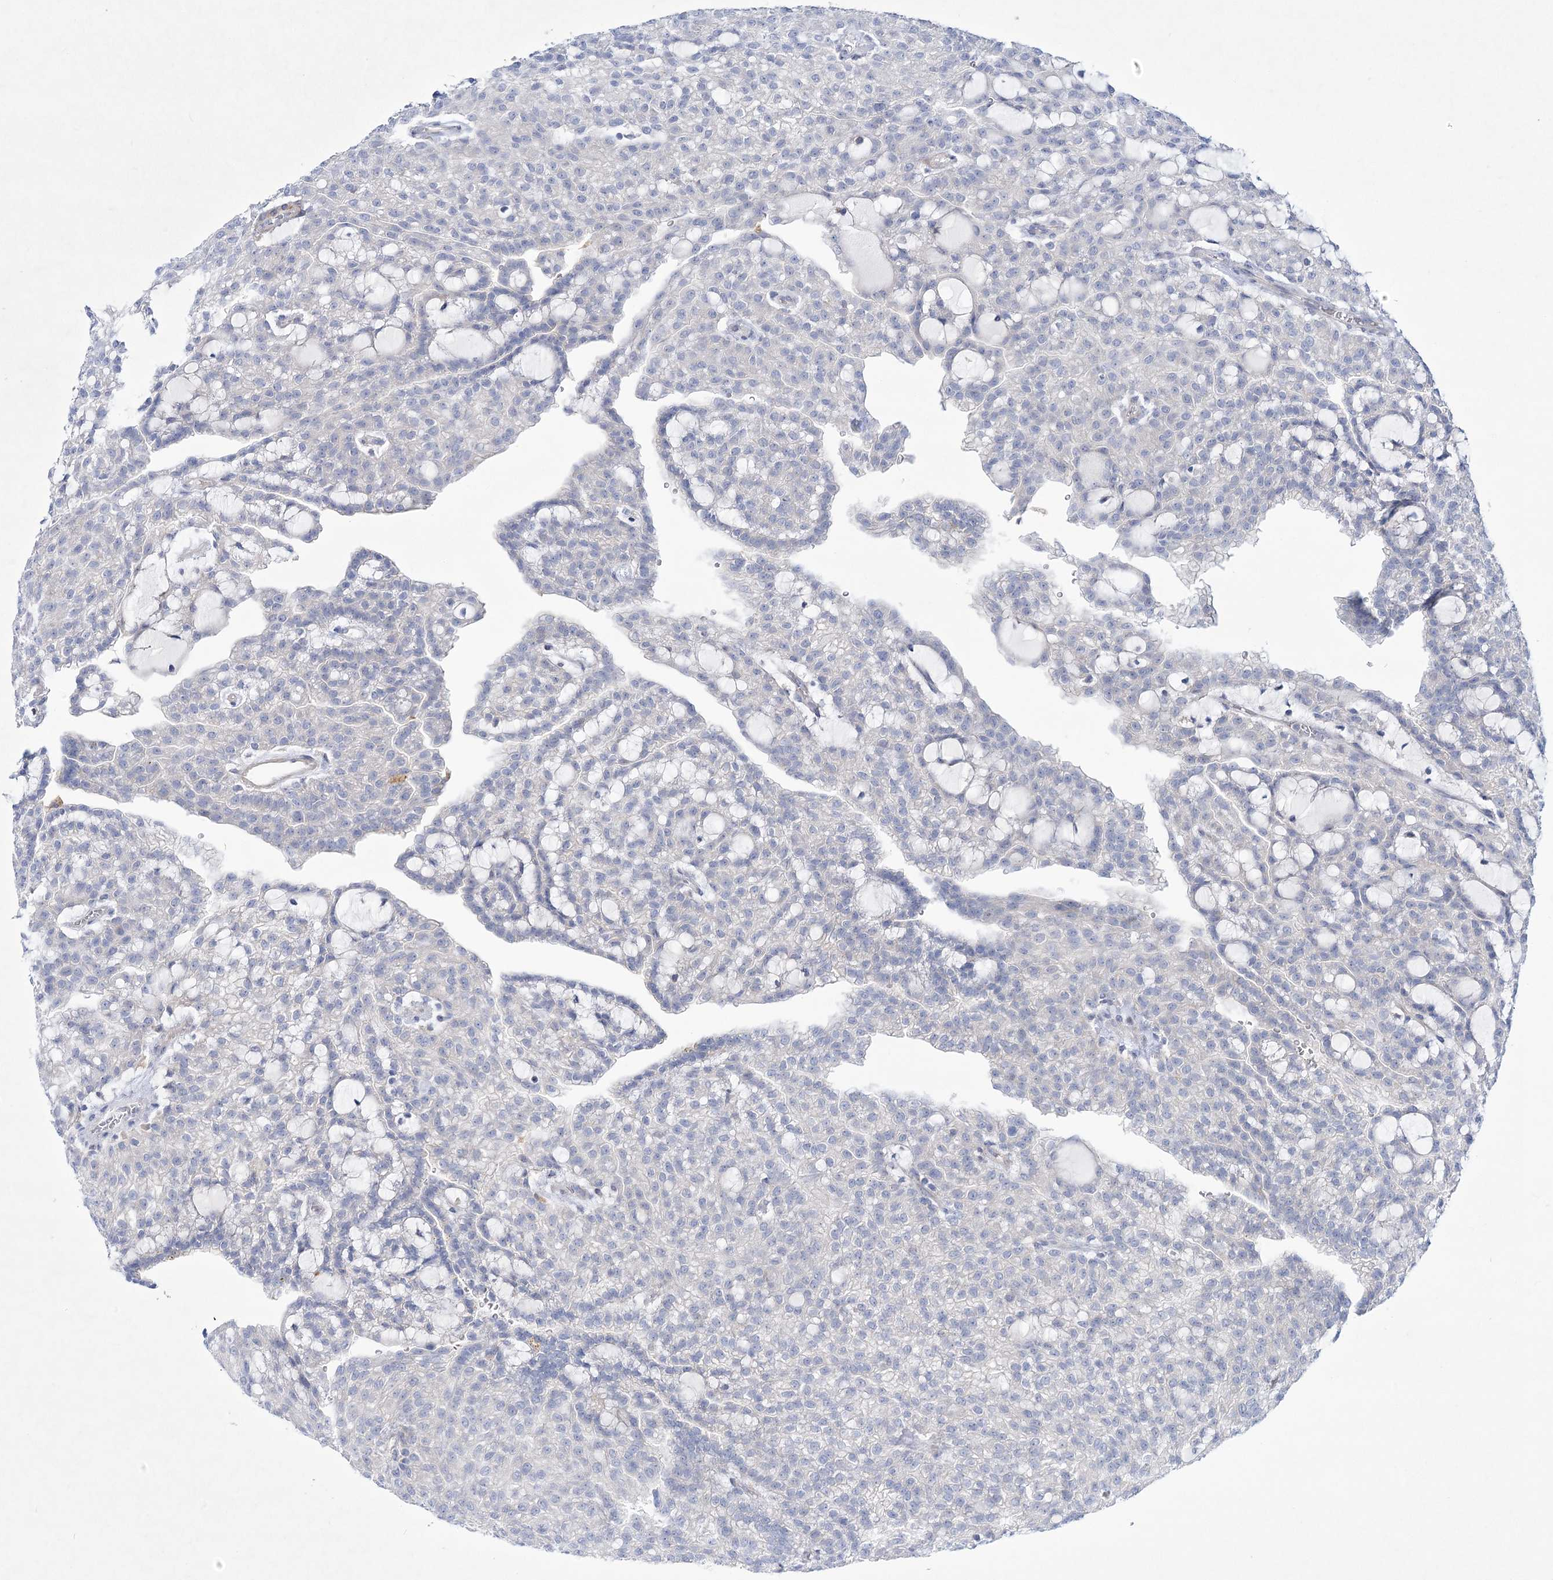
{"staining": {"intensity": "negative", "quantity": "none", "location": "none"}, "tissue": "renal cancer", "cell_type": "Tumor cells", "image_type": "cancer", "snomed": [{"axis": "morphology", "description": "Adenocarcinoma, NOS"}, {"axis": "topography", "description": "Kidney"}], "caption": "This is an immunohistochemistry (IHC) image of renal cancer. There is no expression in tumor cells.", "gene": "ARFGEF3", "patient": {"sex": "male", "age": 63}}